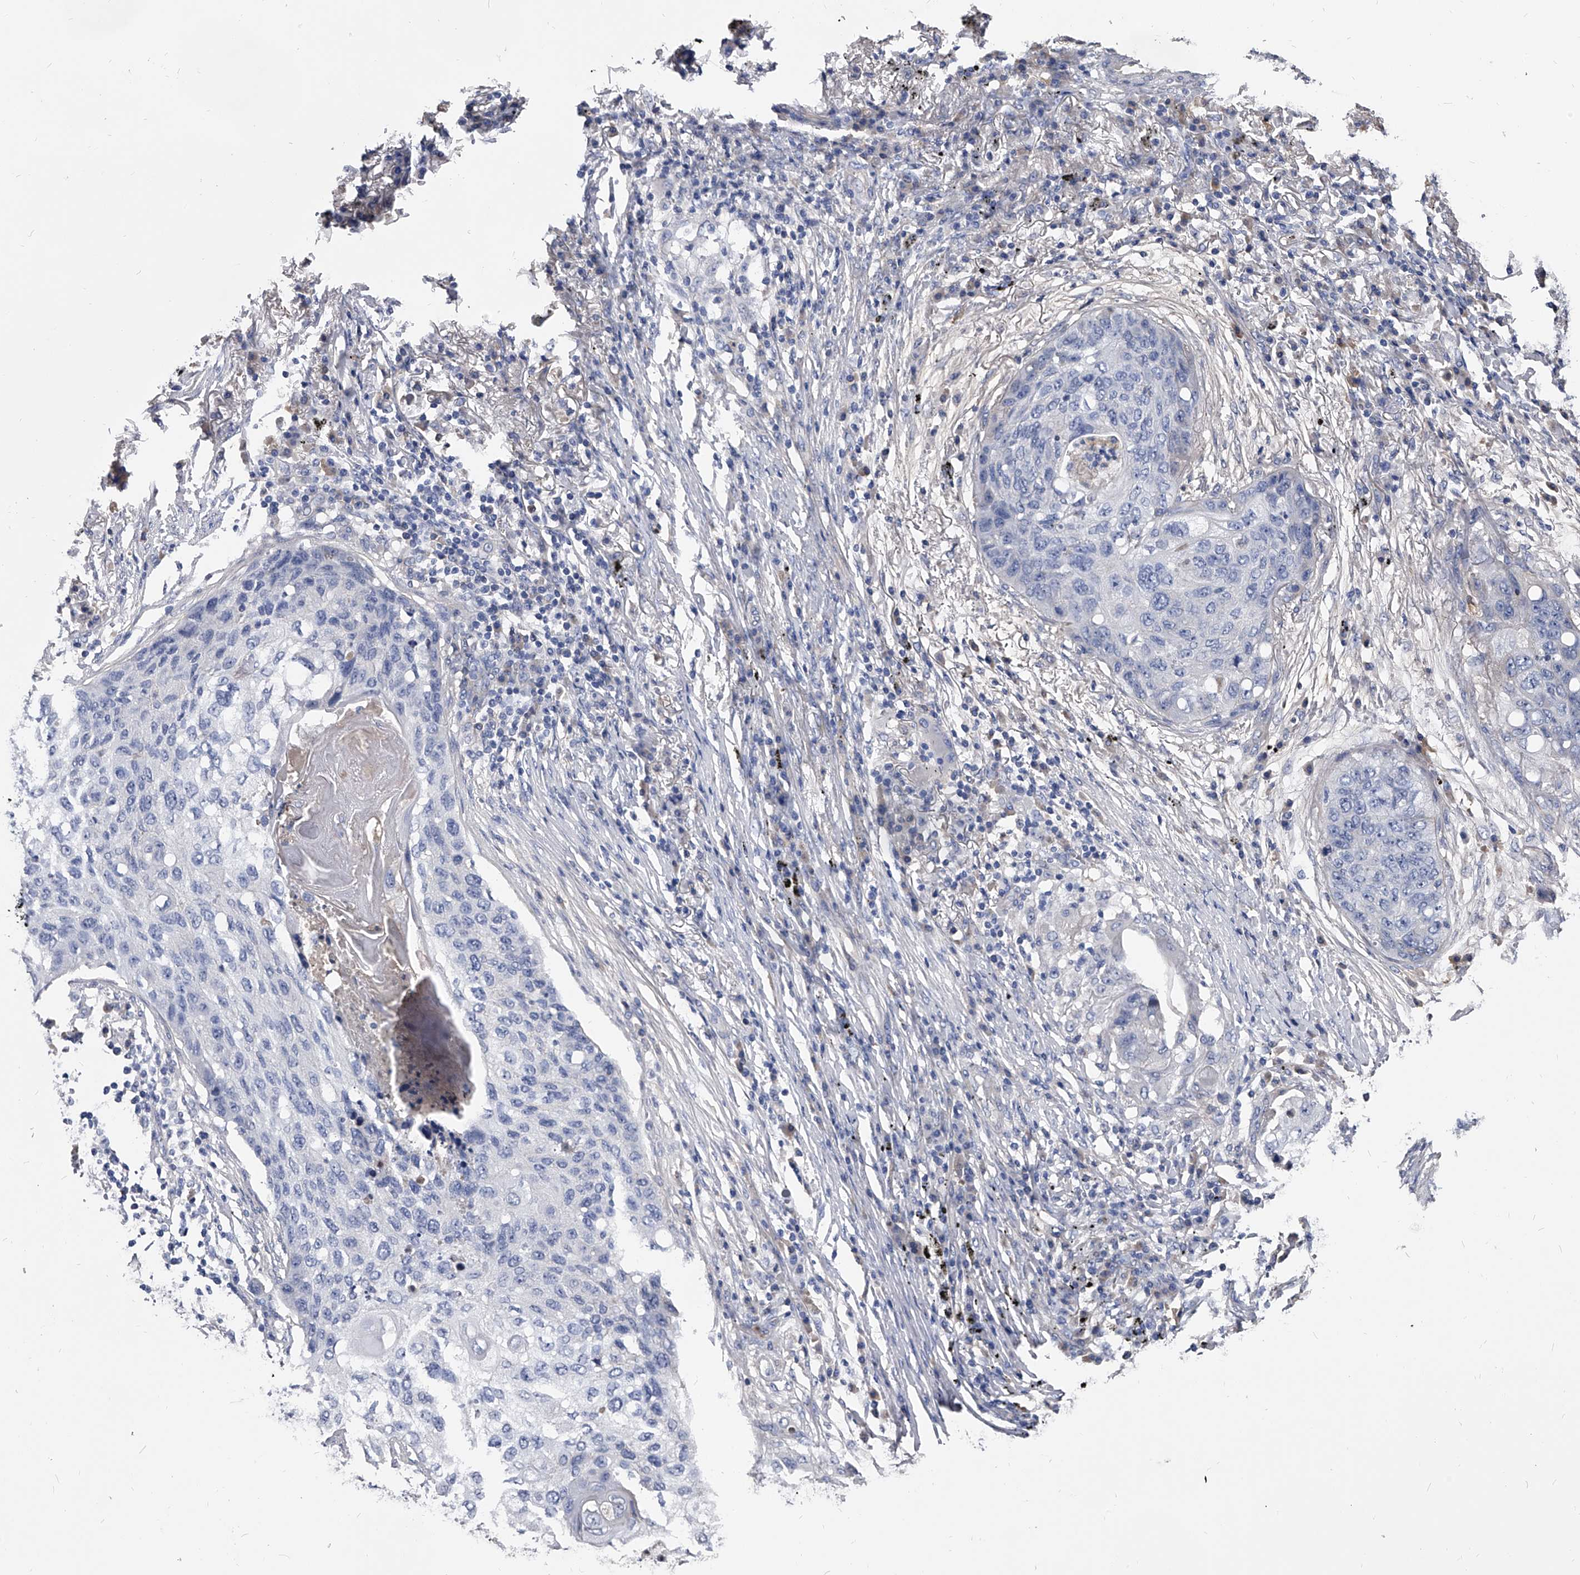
{"staining": {"intensity": "negative", "quantity": "none", "location": "none"}, "tissue": "lung cancer", "cell_type": "Tumor cells", "image_type": "cancer", "snomed": [{"axis": "morphology", "description": "Squamous cell carcinoma, NOS"}, {"axis": "topography", "description": "Lung"}], "caption": "A photomicrograph of lung squamous cell carcinoma stained for a protein displays no brown staining in tumor cells.", "gene": "EFCAB7", "patient": {"sex": "female", "age": 63}}